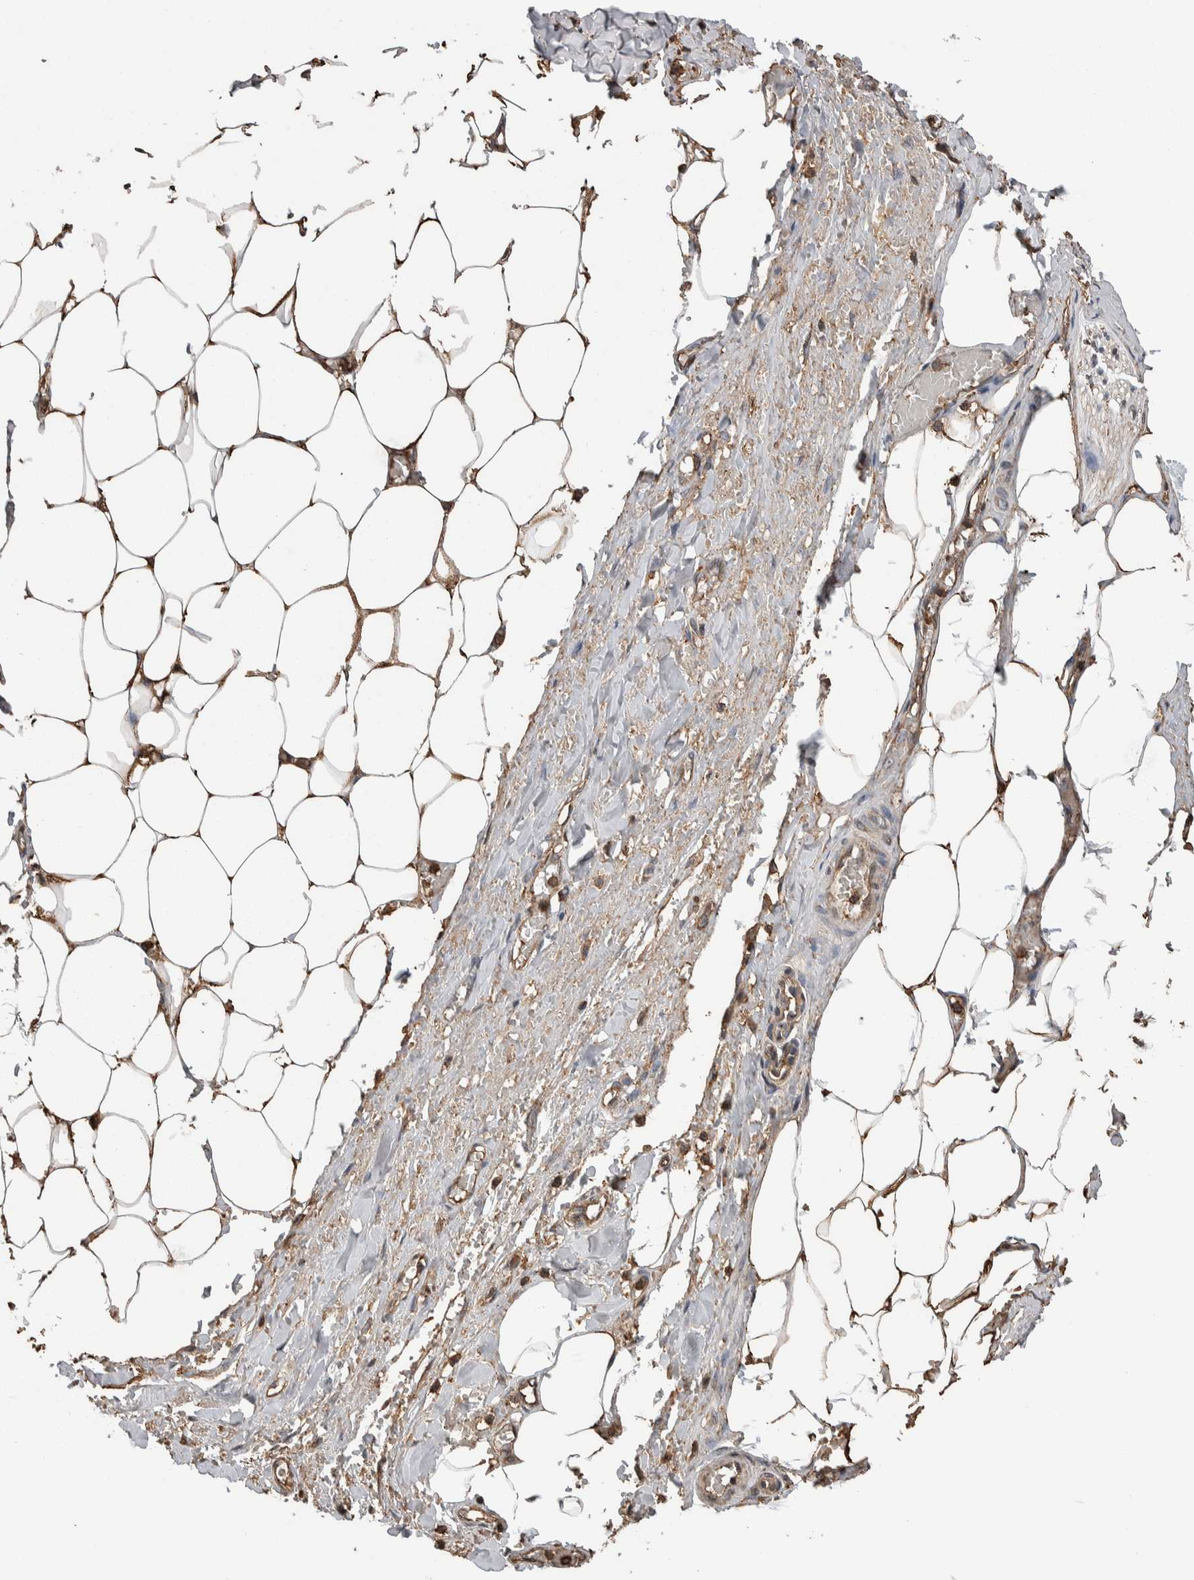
{"staining": {"intensity": "moderate", "quantity": "25%-75%", "location": "cytoplasmic/membranous"}, "tissue": "adipose tissue", "cell_type": "Adipocytes", "image_type": "normal", "snomed": [{"axis": "morphology", "description": "Normal tissue, NOS"}, {"axis": "topography", "description": "Soft tissue"}, {"axis": "topography", "description": "Vascular tissue"}], "caption": "Immunohistochemical staining of unremarkable adipose tissue displays medium levels of moderate cytoplasmic/membranous positivity in approximately 25%-75% of adipocytes. (Brightfield microscopy of DAB IHC at high magnification).", "gene": "ENPP2", "patient": {"sex": "female", "age": 35}}